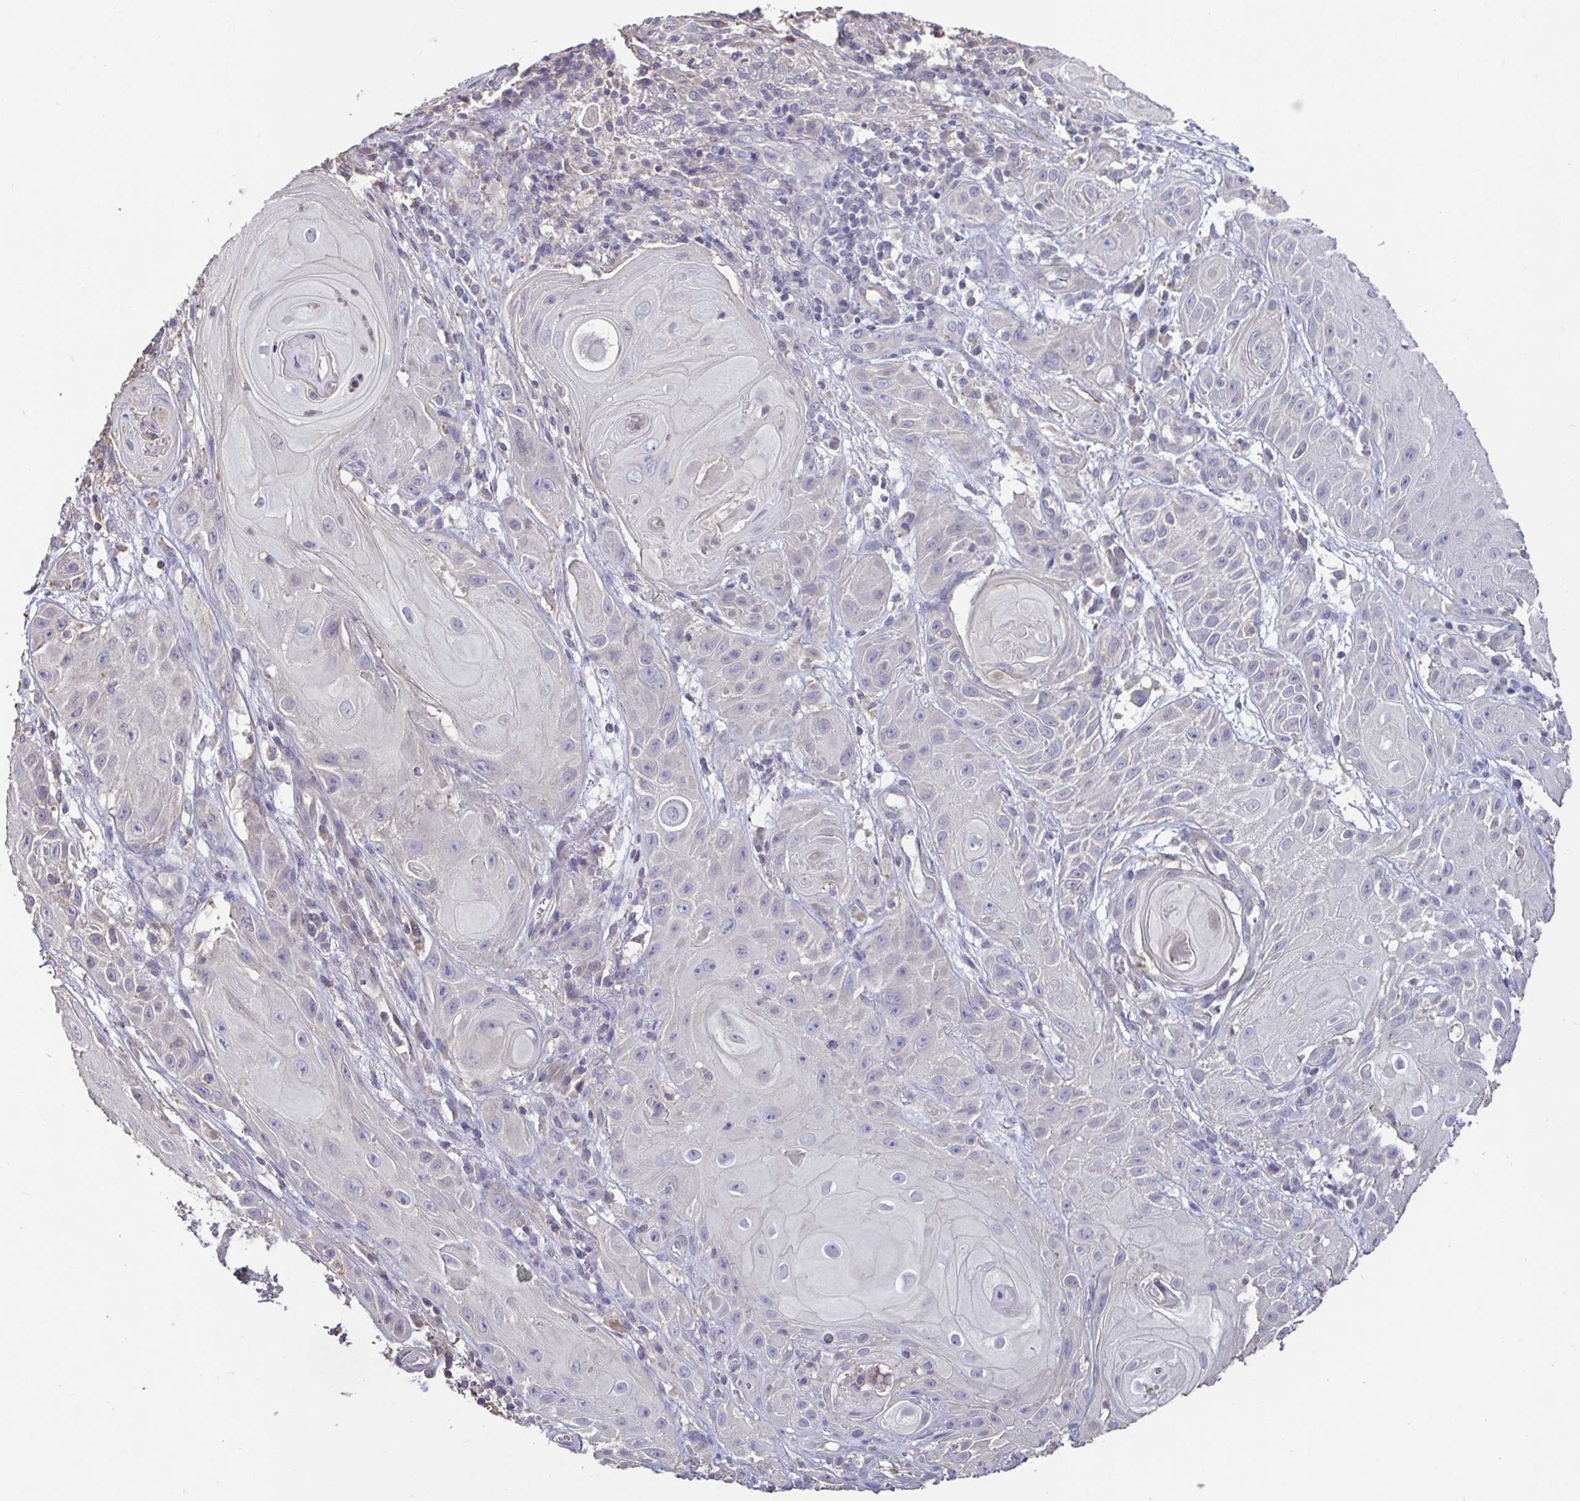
{"staining": {"intensity": "negative", "quantity": "none", "location": "none"}, "tissue": "skin cancer", "cell_type": "Tumor cells", "image_type": "cancer", "snomed": [{"axis": "morphology", "description": "Squamous cell carcinoma, NOS"}, {"axis": "topography", "description": "Skin"}], "caption": "Micrograph shows no significant protein expression in tumor cells of skin squamous cell carcinoma. (Stains: DAB (3,3'-diaminobenzidine) immunohistochemistry with hematoxylin counter stain, Microscopy: brightfield microscopy at high magnification).", "gene": "ACTRT2", "patient": {"sex": "male", "age": 62}}